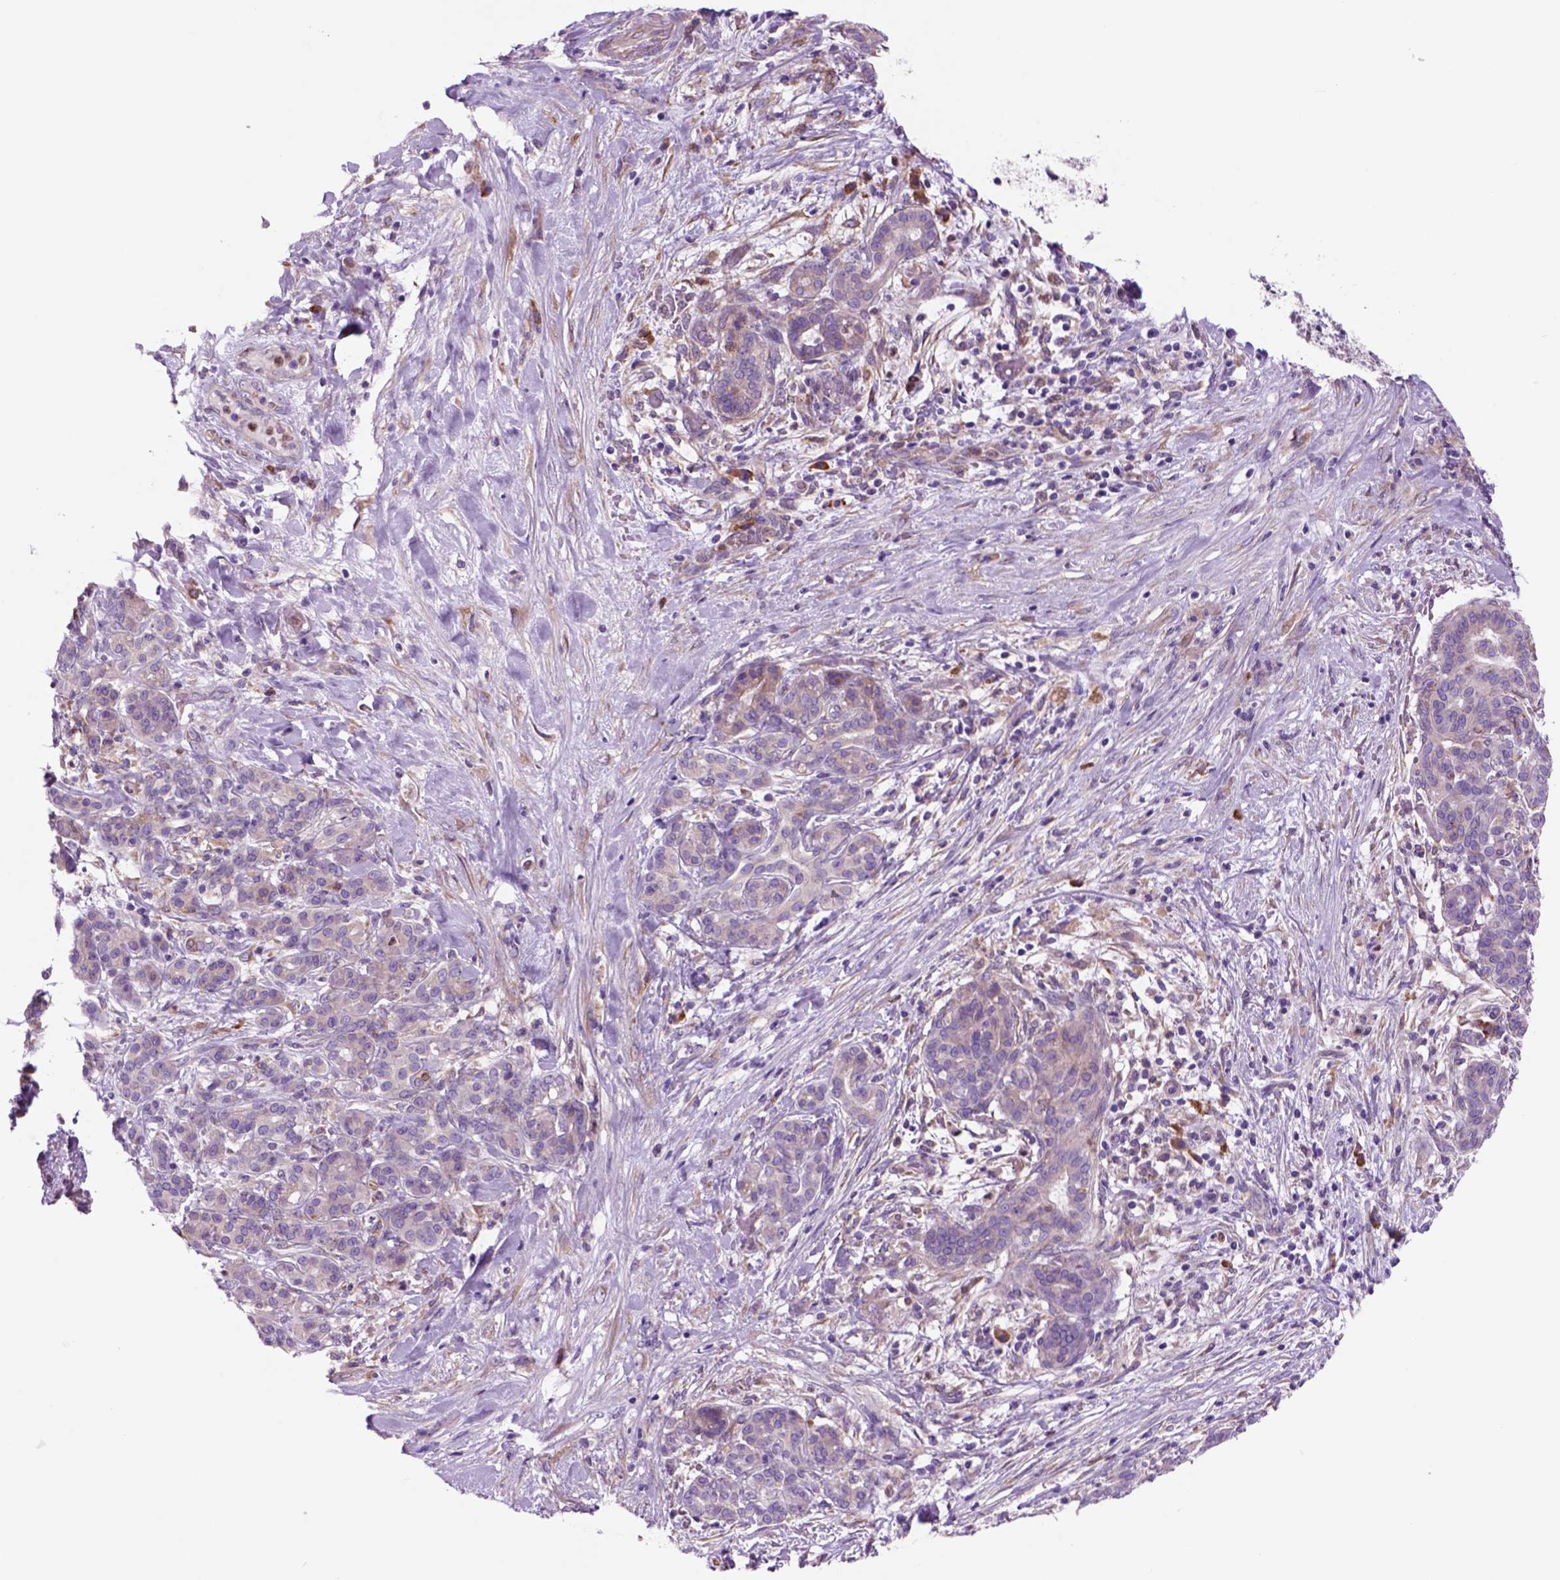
{"staining": {"intensity": "negative", "quantity": "none", "location": "none"}, "tissue": "pancreatic cancer", "cell_type": "Tumor cells", "image_type": "cancer", "snomed": [{"axis": "morphology", "description": "Adenocarcinoma, NOS"}, {"axis": "topography", "description": "Pancreas"}], "caption": "Histopathology image shows no protein expression in tumor cells of pancreatic cancer (adenocarcinoma) tissue. (Brightfield microscopy of DAB immunohistochemistry at high magnification).", "gene": "PIAS3", "patient": {"sex": "male", "age": 44}}